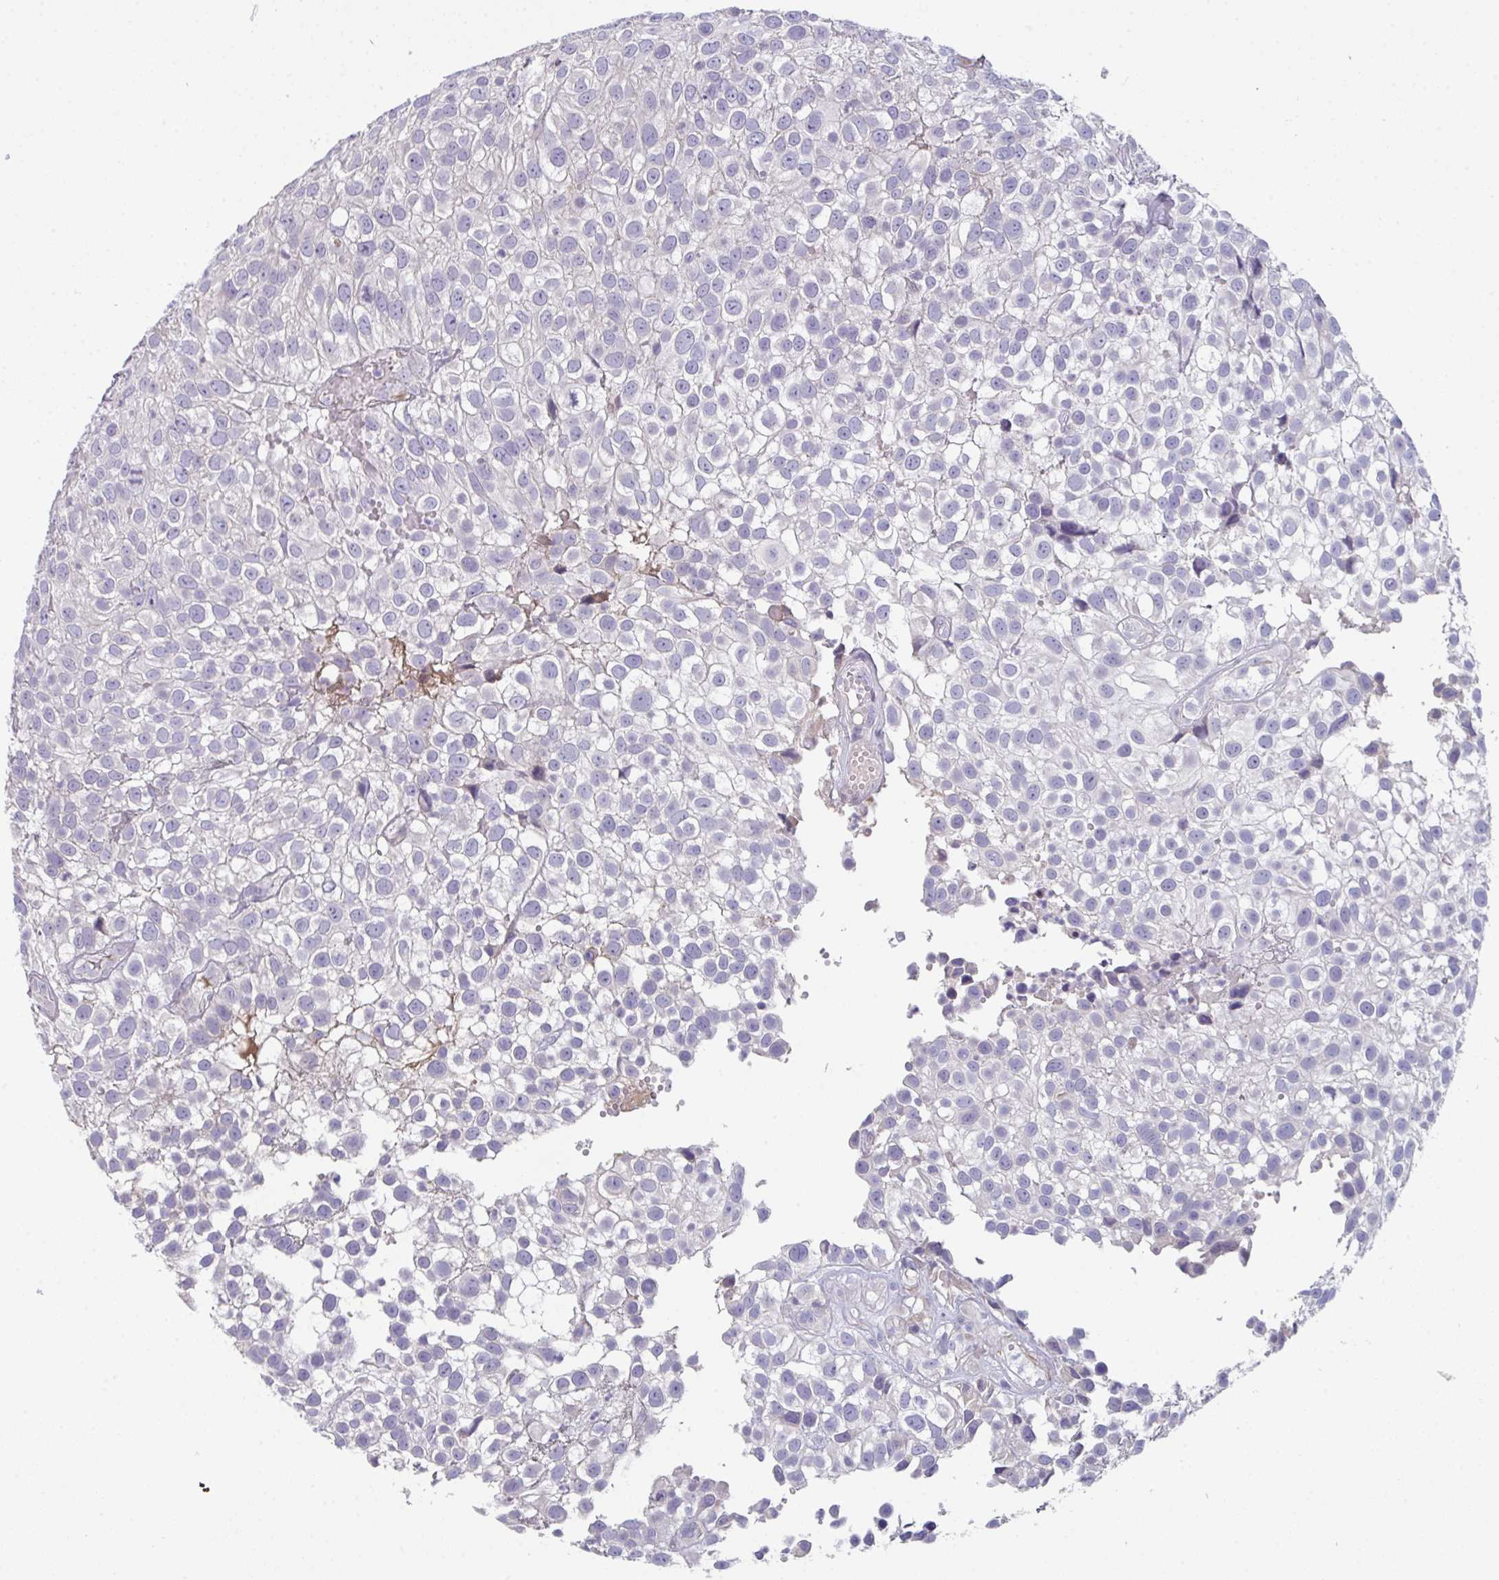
{"staining": {"intensity": "negative", "quantity": "none", "location": "none"}, "tissue": "urothelial cancer", "cell_type": "Tumor cells", "image_type": "cancer", "snomed": [{"axis": "morphology", "description": "Urothelial carcinoma, High grade"}, {"axis": "topography", "description": "Urinary bladder"}], "caption": "High power microscopy histopathology image of an immunohistochemistry (IHC) photomicrograph of urothelial cancer, revealing no significant expression in tumor cells.", "gene": "HGFAC", "patient": {"sex": "male", "age": 56}}